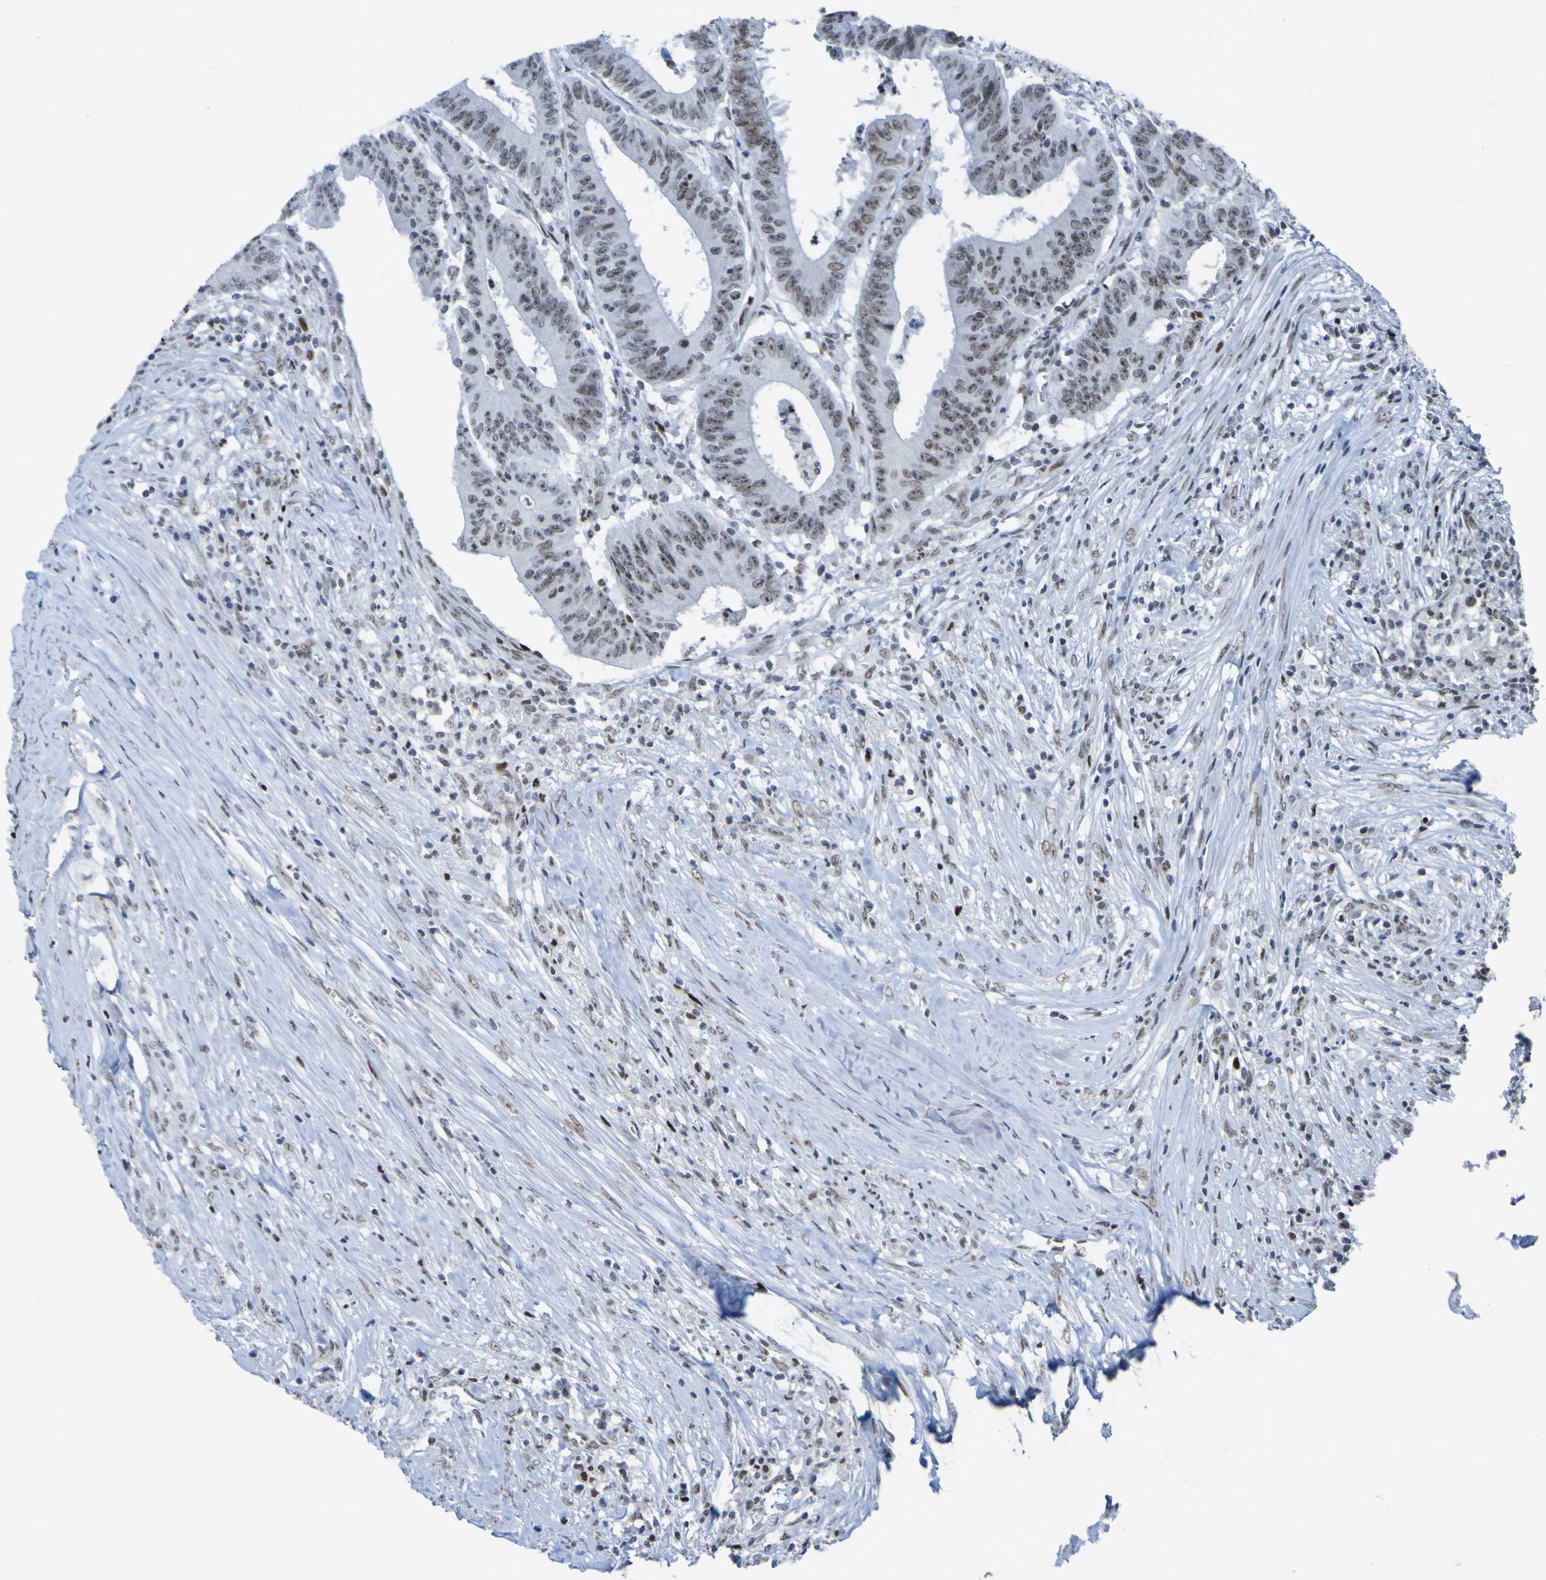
{"staining": {"intensity": "strong", "quantity": ">75%", "location": "nuclear"}, "tissue": "colorectal cancer", "cell_type": "Tumor cells", "image_type": "cancer", "snomed": [{"axis": "morphology", "description": "Adenocarcinoma, NOS"}, {"axis": "topography", "description": "Colon"}], "caption": "Tumor cells show high levels of strong nuclear staining in about >75% of cells in human colorectal cancer (adenocarcinoma).", "gene": "PHF2", "patient": {"sex": "male", "age": 45}}